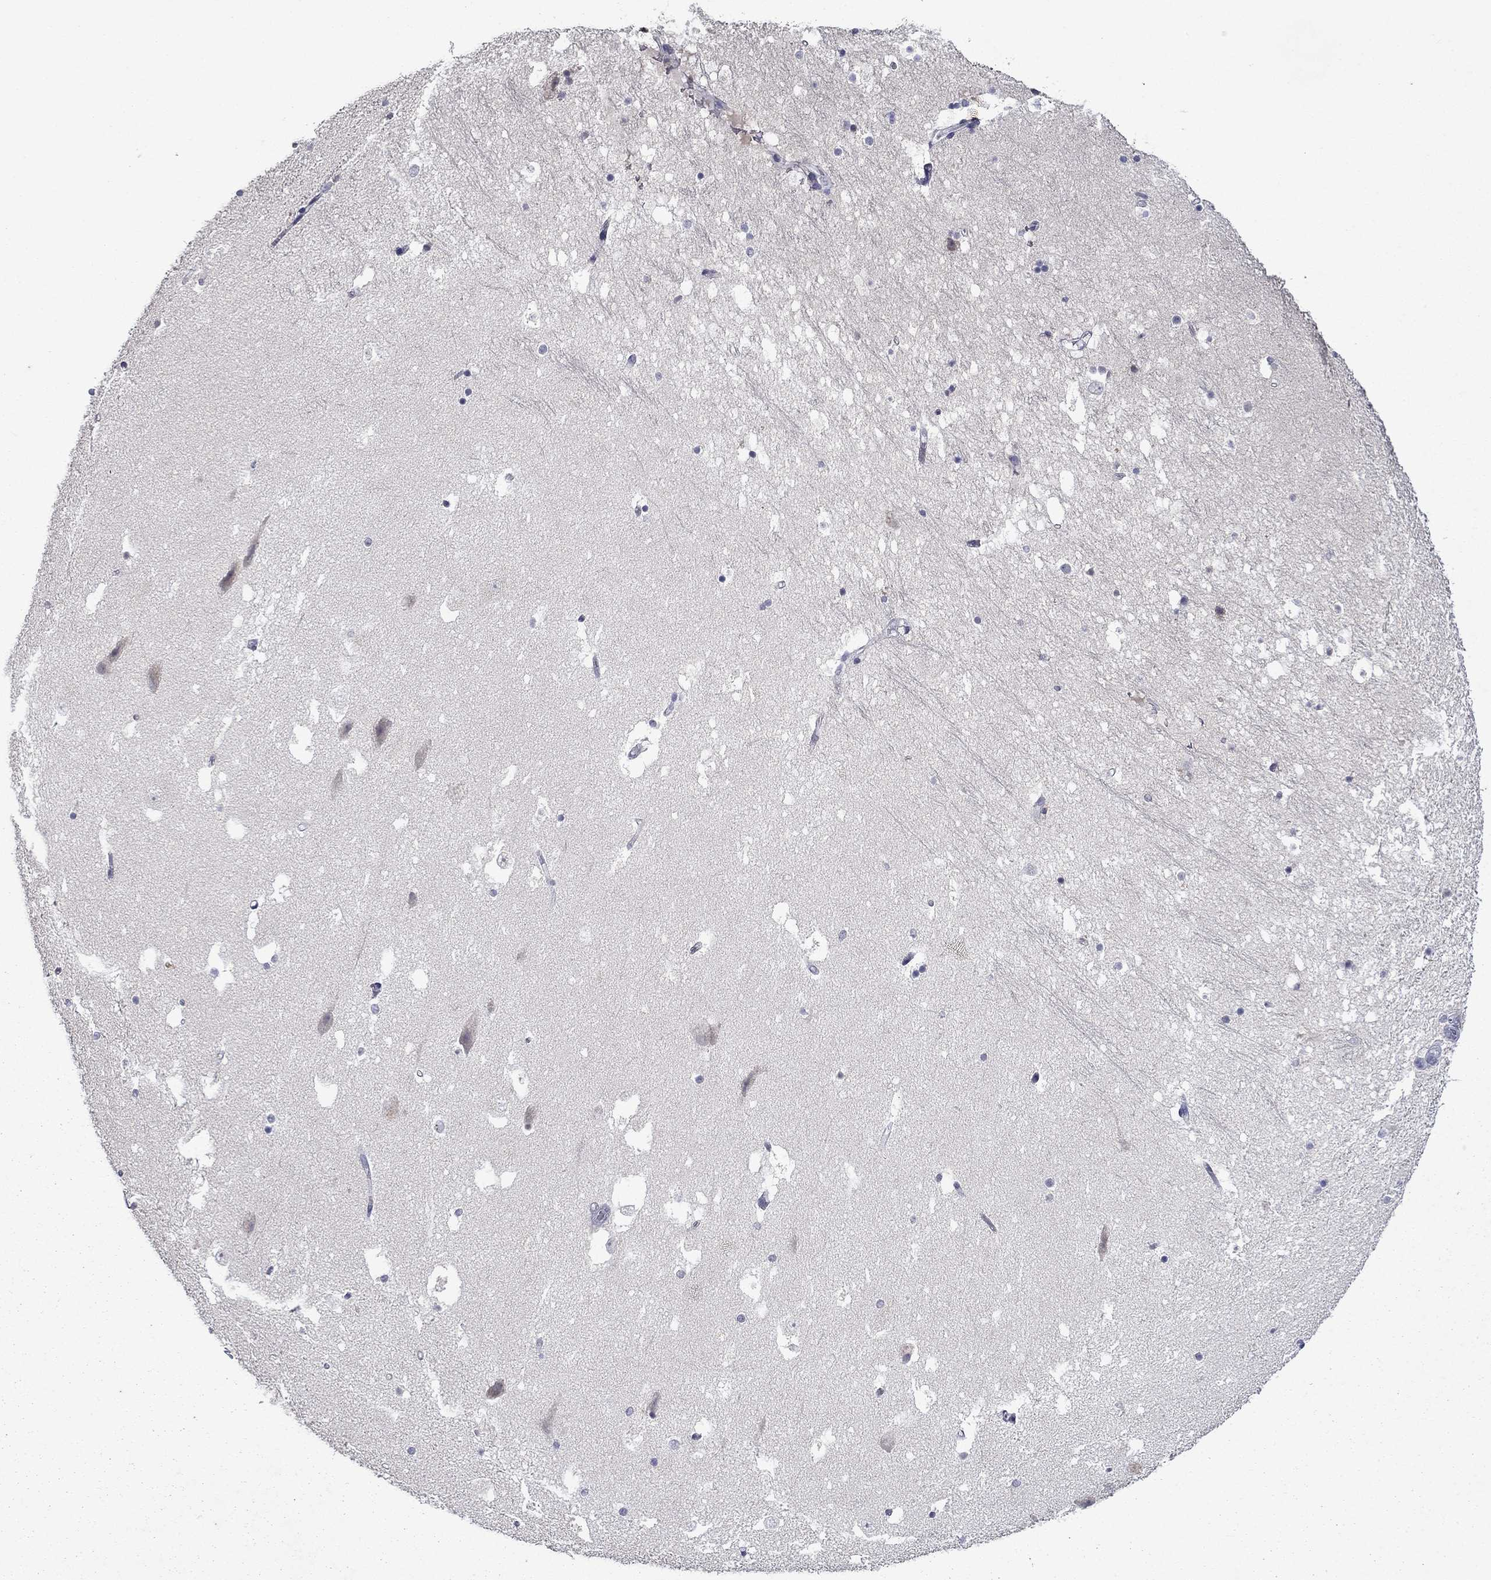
{"staining": {"intensity": "negative", "quantity": "none", "location": "none"}, "tissue": "hippocampus", "cell_type": "Glial cells", "image_type": "normal", "snomed": [{"axis": "morphology", "description": "Normal tissue, NOS"}, {"axis": "topography", "description": "Hippocampus"}], "caption": "High power microscopy histopathology image of an immunohistochemistry (IHC) micrograph of normal hippocampus, revealing no significant staining in glial cells.", "gene": "IRF5", "patient": {"sex": "male", "age": 51}}